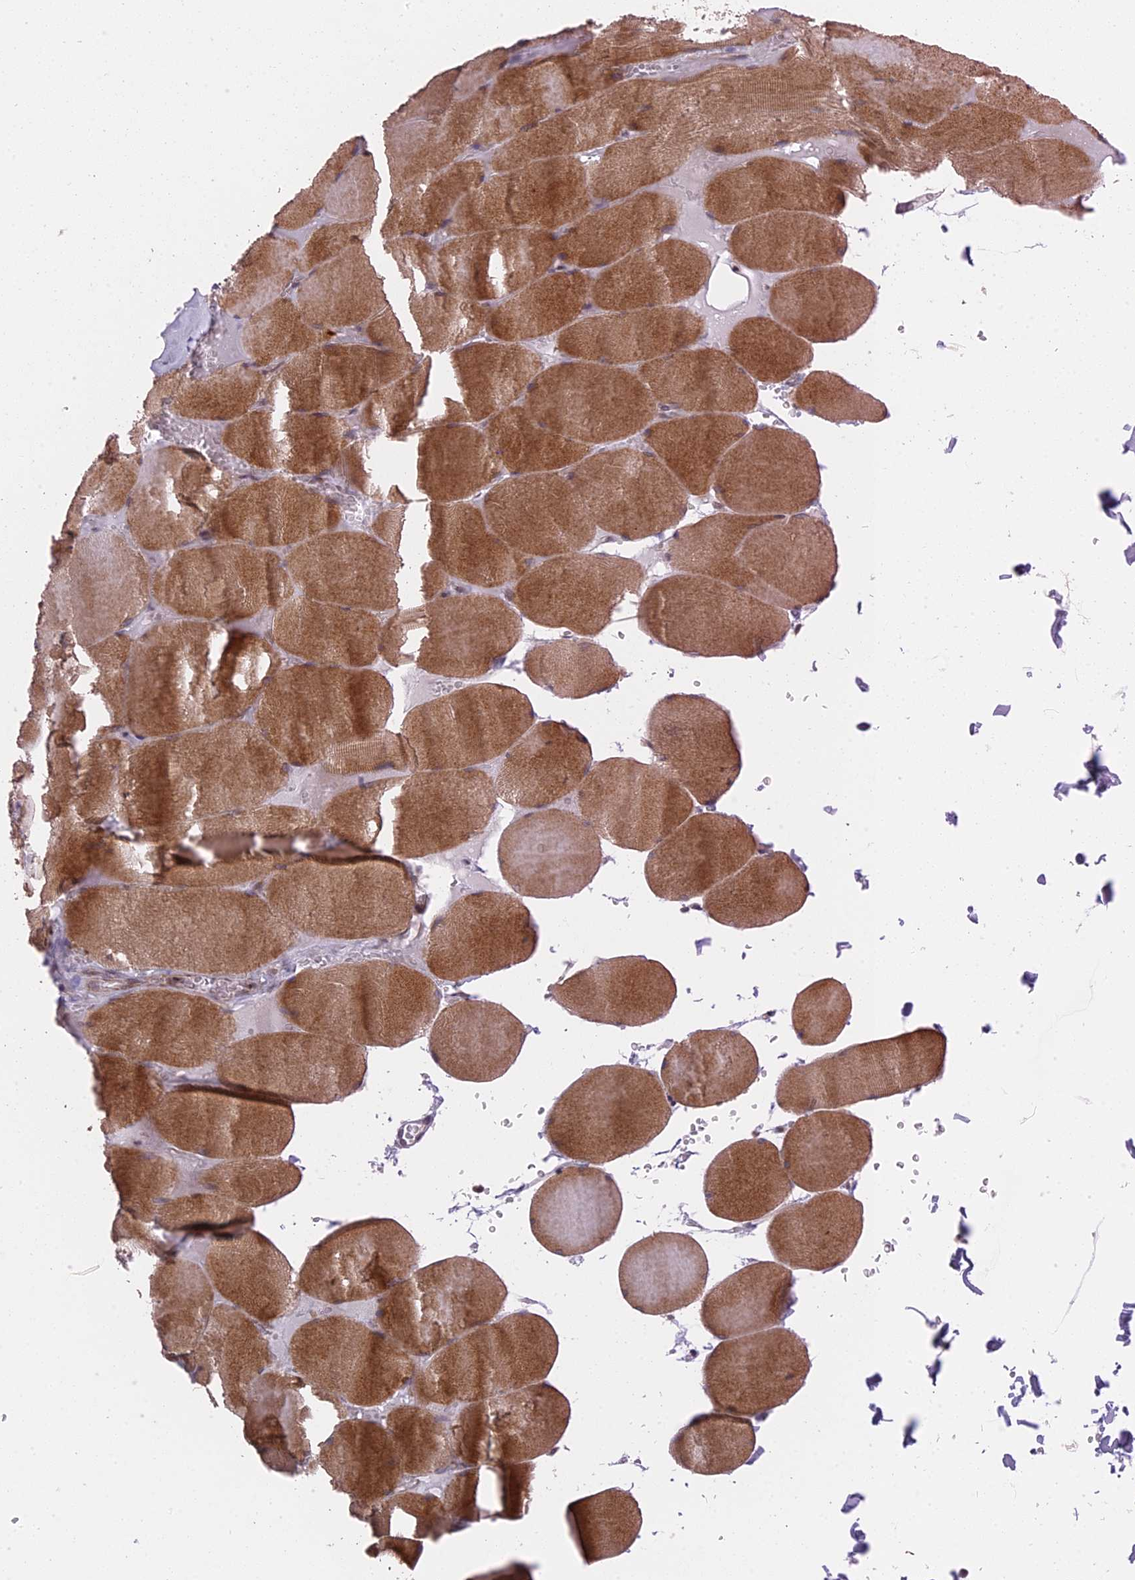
{"staining": {"intensity": "moderate", "quantity": ">75%", "location": "cytoplasmic/membranous"}, "tissue": "skeletal muscle", "cell_type": "Myocytes", "image_type": "normal", "snomed": [{"axis": "morphology", "description": "Normal tissue, NOS"}, {"axis": "topography", "description": "Skeletal muscle"}, {"axis": "topography", "description": "Head-Neck"}], "caption": "Human skeletal muscle stained for a protein (brown) exhibits moderate cytoplasmic/membranous positive expression in about >75% of myocytes.", "gene": "MTRF1", "patient": {"sex": "male", "age": 66}}